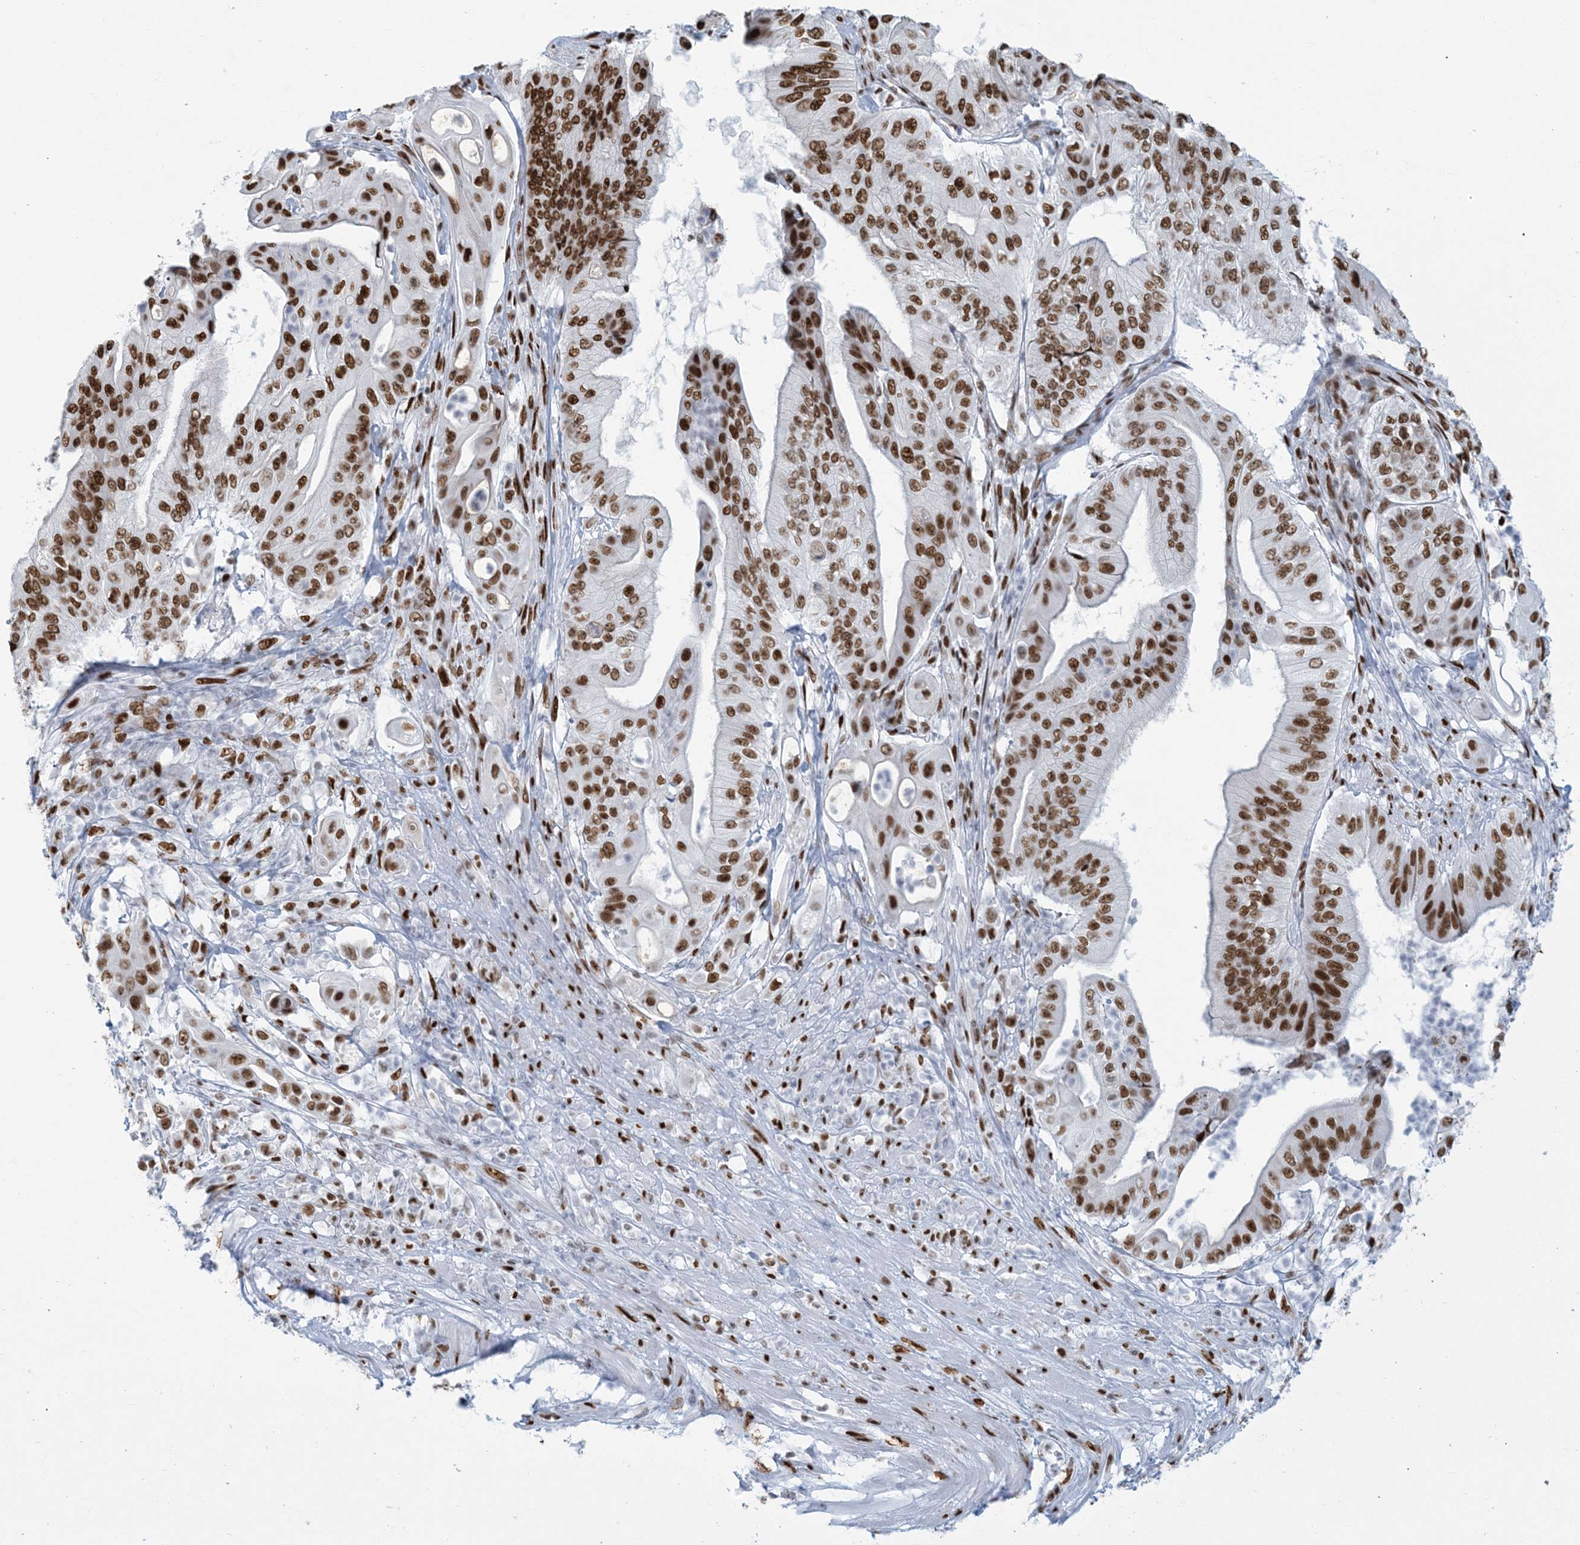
{"staining": {"intensity": "strong", "quantity": ">75%", "location": "nuclear"}, "tissue": "pancreatic cancer", "cell_type": "Tumor cells", "image_type": "cancer", "snomed": [{"axis": "morphology", "description": "Adenocarcinoma, NOS"}, {"axis": "topography", "description": "Pancreas"}], "caption": "This is a micrograph of IHC staining of pancreatic adenocarcinoma, which shows strong staining in the nuclear of tumor cells.", "gene": "STAG1", "patient": {"sex": "female", "age": 77}}